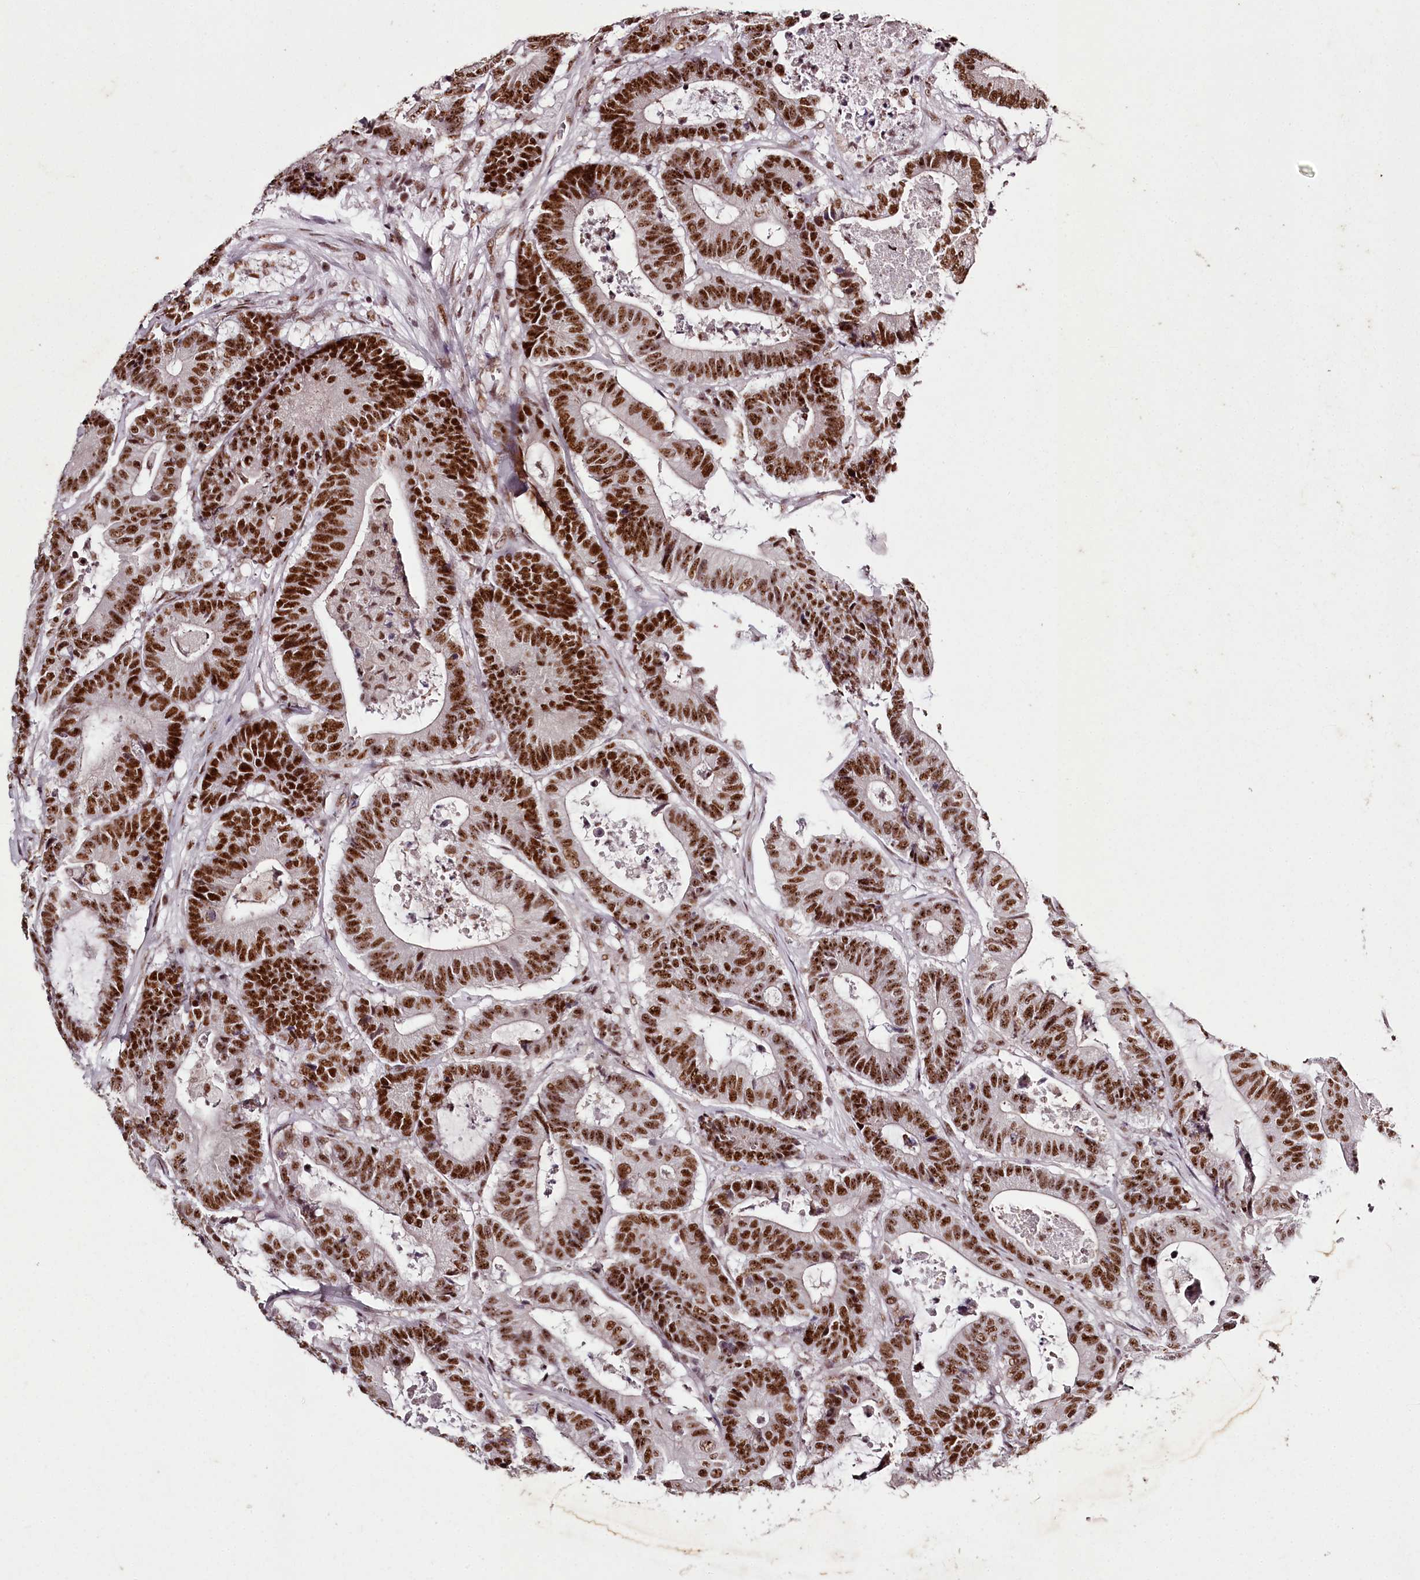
{"staining": {"intensity": "strong", "quantity": ">75%", "location": "nuclear"}, "tissue": "colorectal cancer", "cell_type": "Tumor cells", "image_type": "cancer", "snomed": [{"axis": "morphology", "description": "Adenocarcinoma, NOS"}, {"axis": "topography", "description": "Colon"}], "caption": "Immunohistochemical staining of human colorectal adenocarcinoma reveals high levels of strong nuclear protein staining in approximately >75% of tumor cells.", "gene": "PSPC1", "patient": {"sex": "female", "age": 84}}